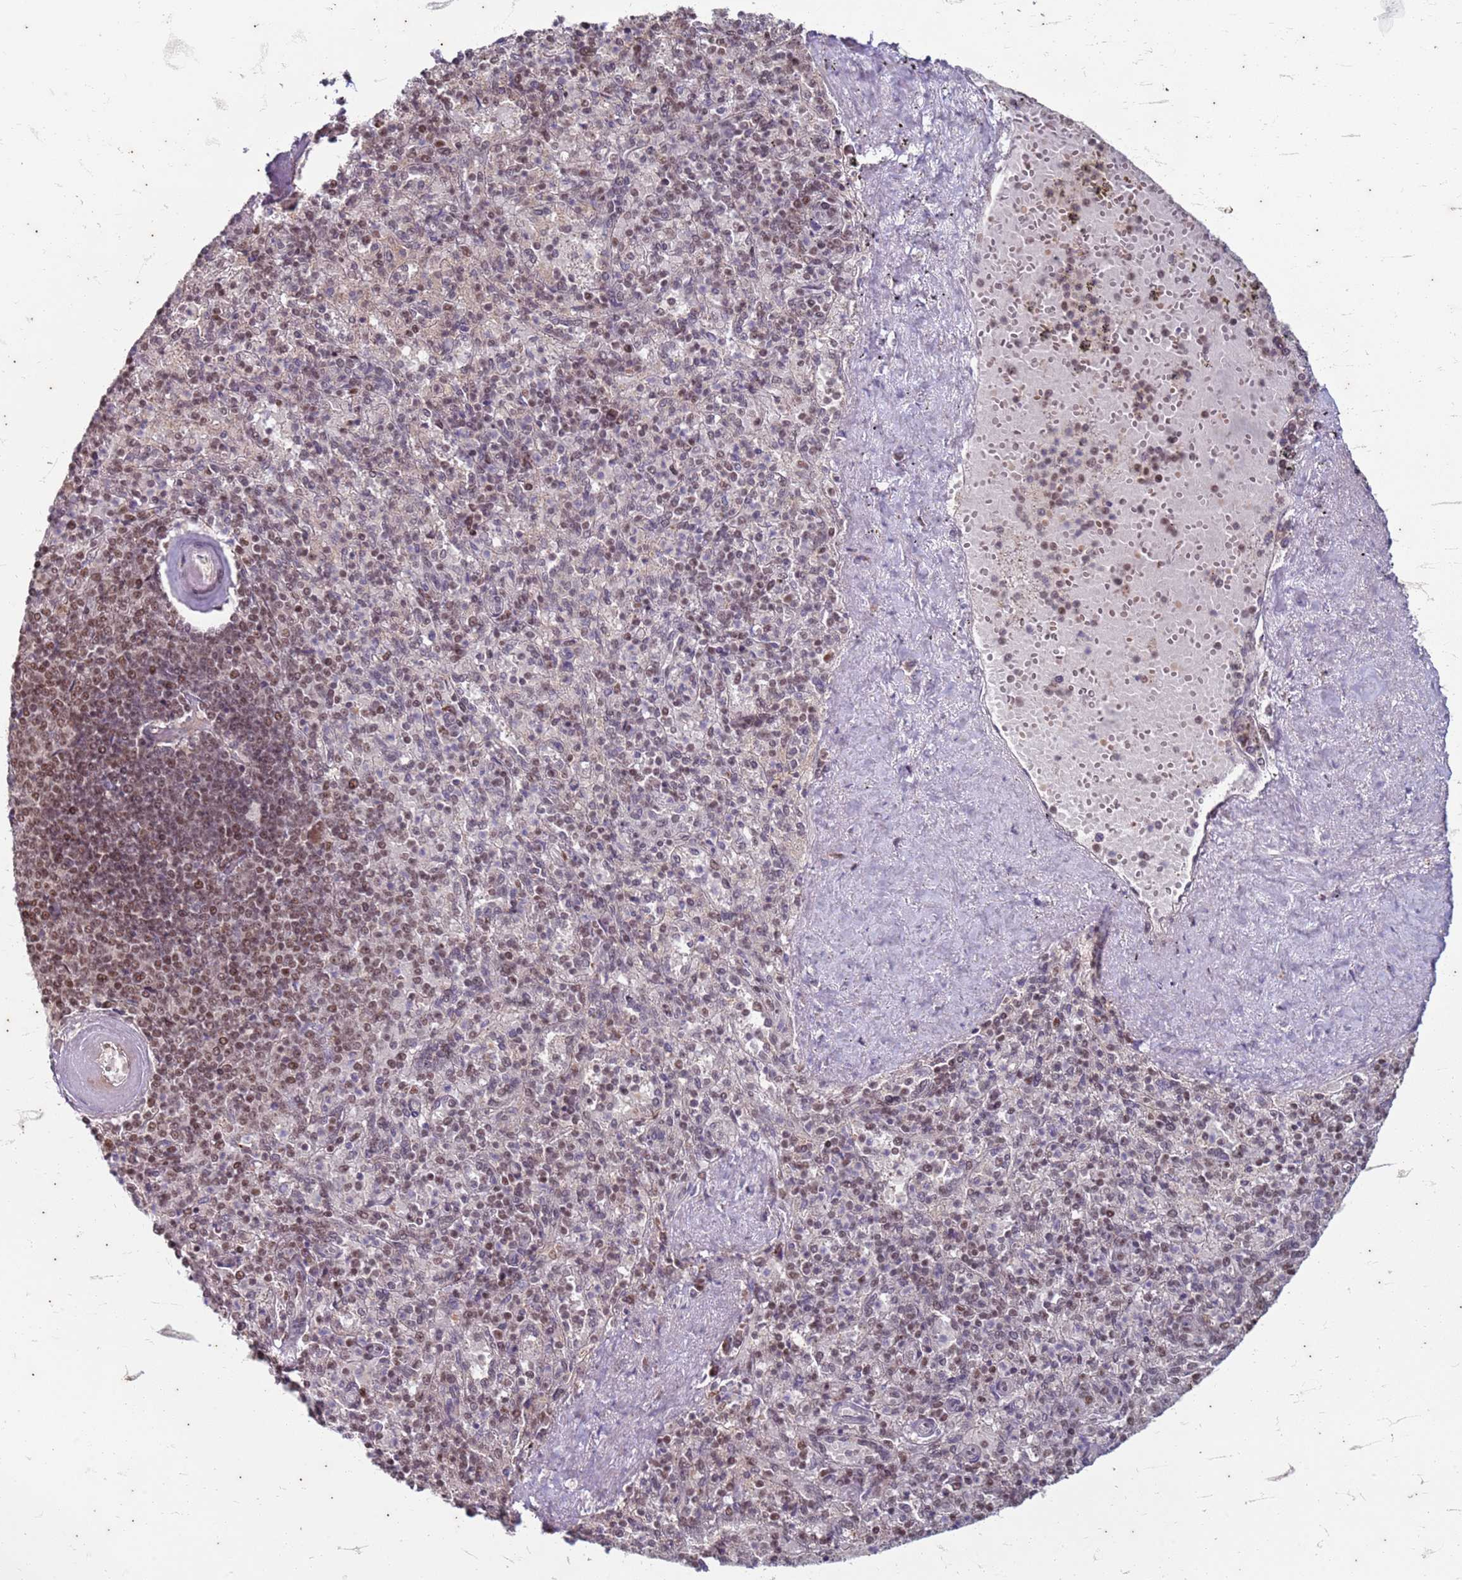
{"staining": {"intensity": "moderate", "quantity": "25%-75%", "location": "nuclear"}, "tissue": "spleen", "cell_type": "Cells in red pulp", "image_type": "normal", "snomed": [{"axis": "morphology", "description": "Normal tissue, NOS"}, {"axis": "topography", "description": "Spleen"}], "caption": "Immunohistochemistry (IHC) histopathology image of unremarkable spleen stained for a protein (brown), which reveals medium levels of moderate nuclear expression in about 25%-75% of cells in red pulp.", "gene": "TRMT6", "patient": {"sex": "male", "age": 82}}